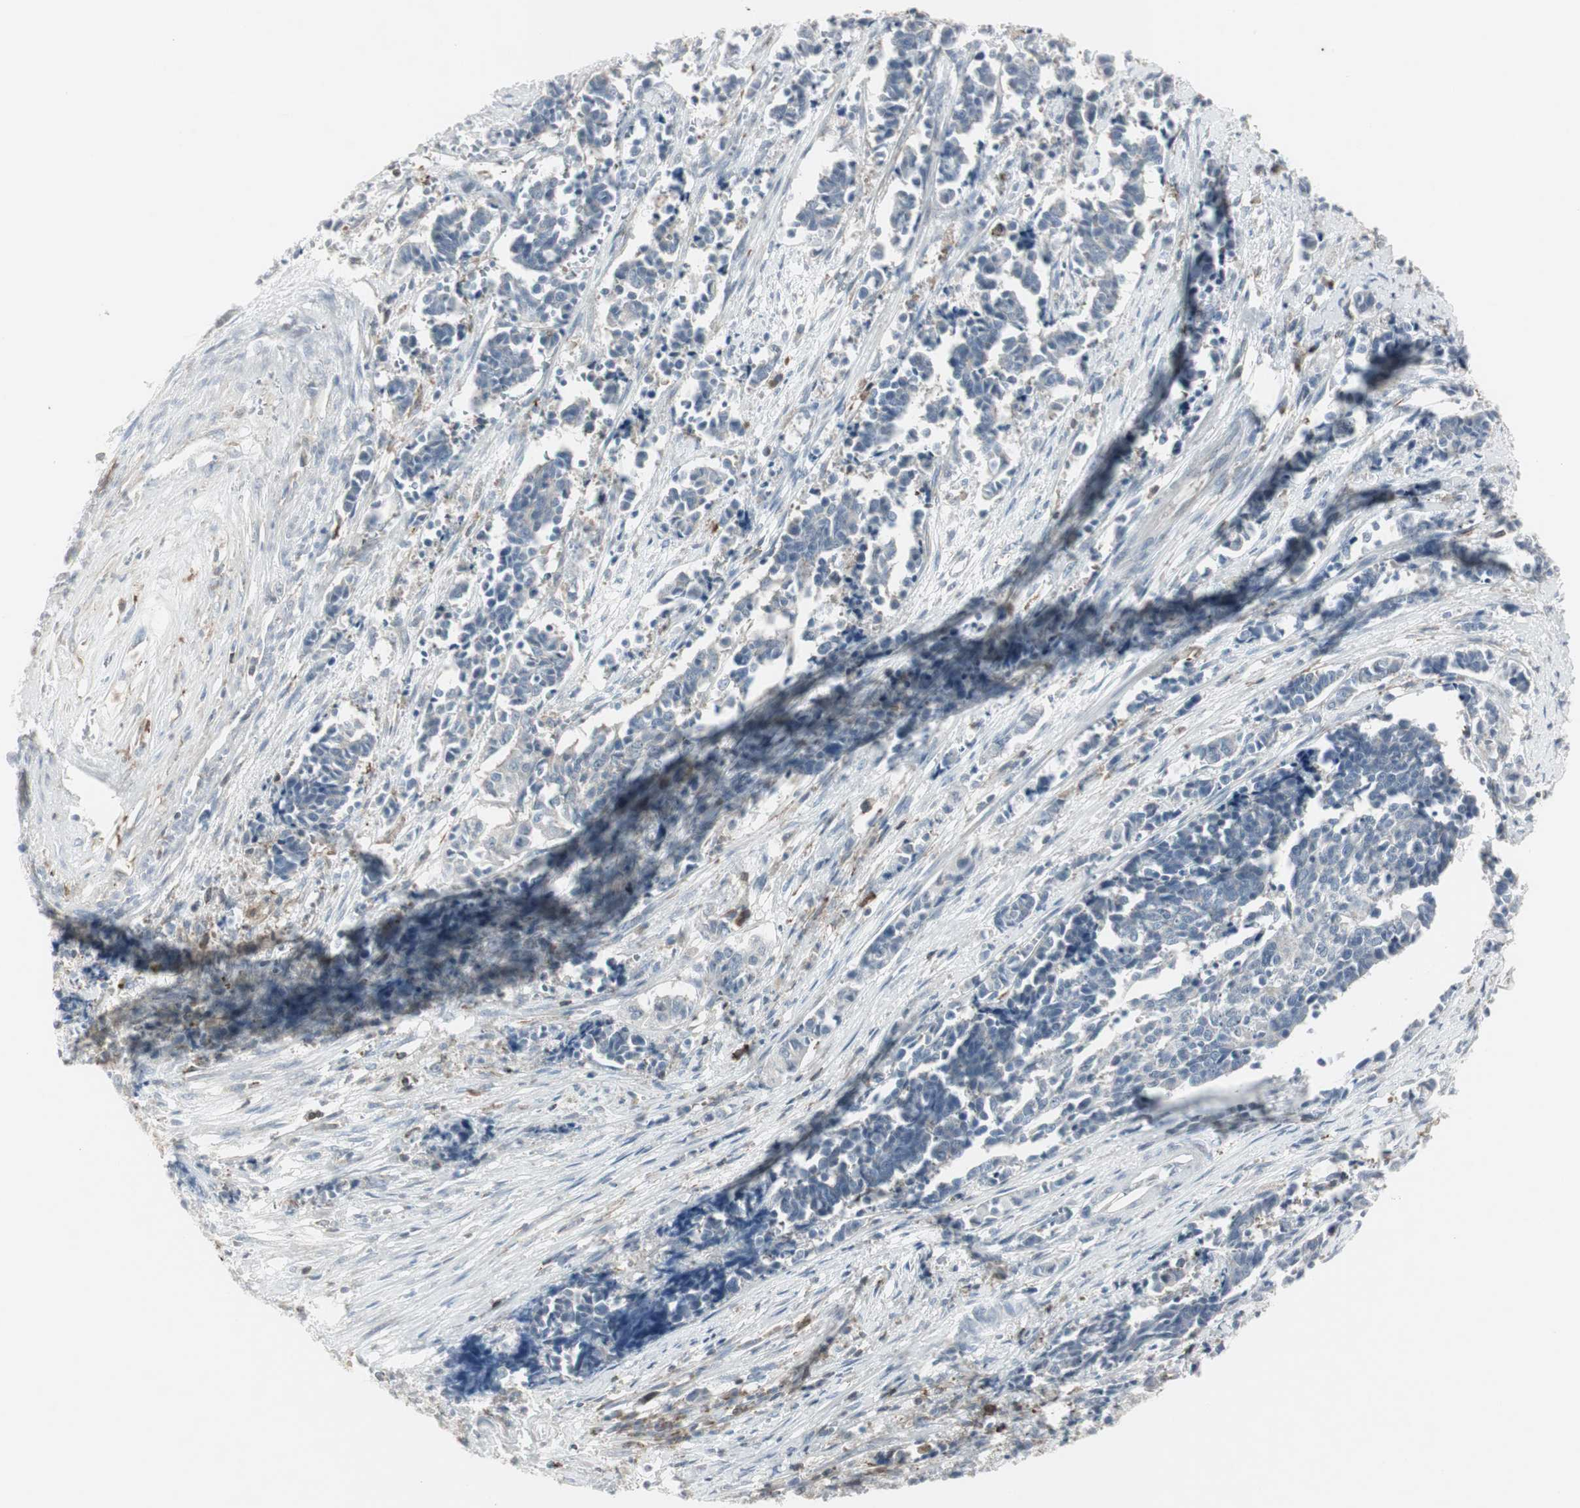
{"staining": {"intensity": "negative", "quantity": "none", "location": "none"}, "tissue": "cervical cancer", "cell_type": "Tumor cells", "image_type": "cancer", "snomed": [{"axis": "morphology", "description": "Squamous cell carcinoma, NOS"}, {"axis": "topography", "description": "Cervix"}], "caption": "A high-resolution micrograph shows immunohistochemistry staining of cervical squamous cell carcinoma, which exhibits no significant positivity in tumor cells.", "gene": "MAP4K4", "patient": {"sex": "female", "age": 35}}